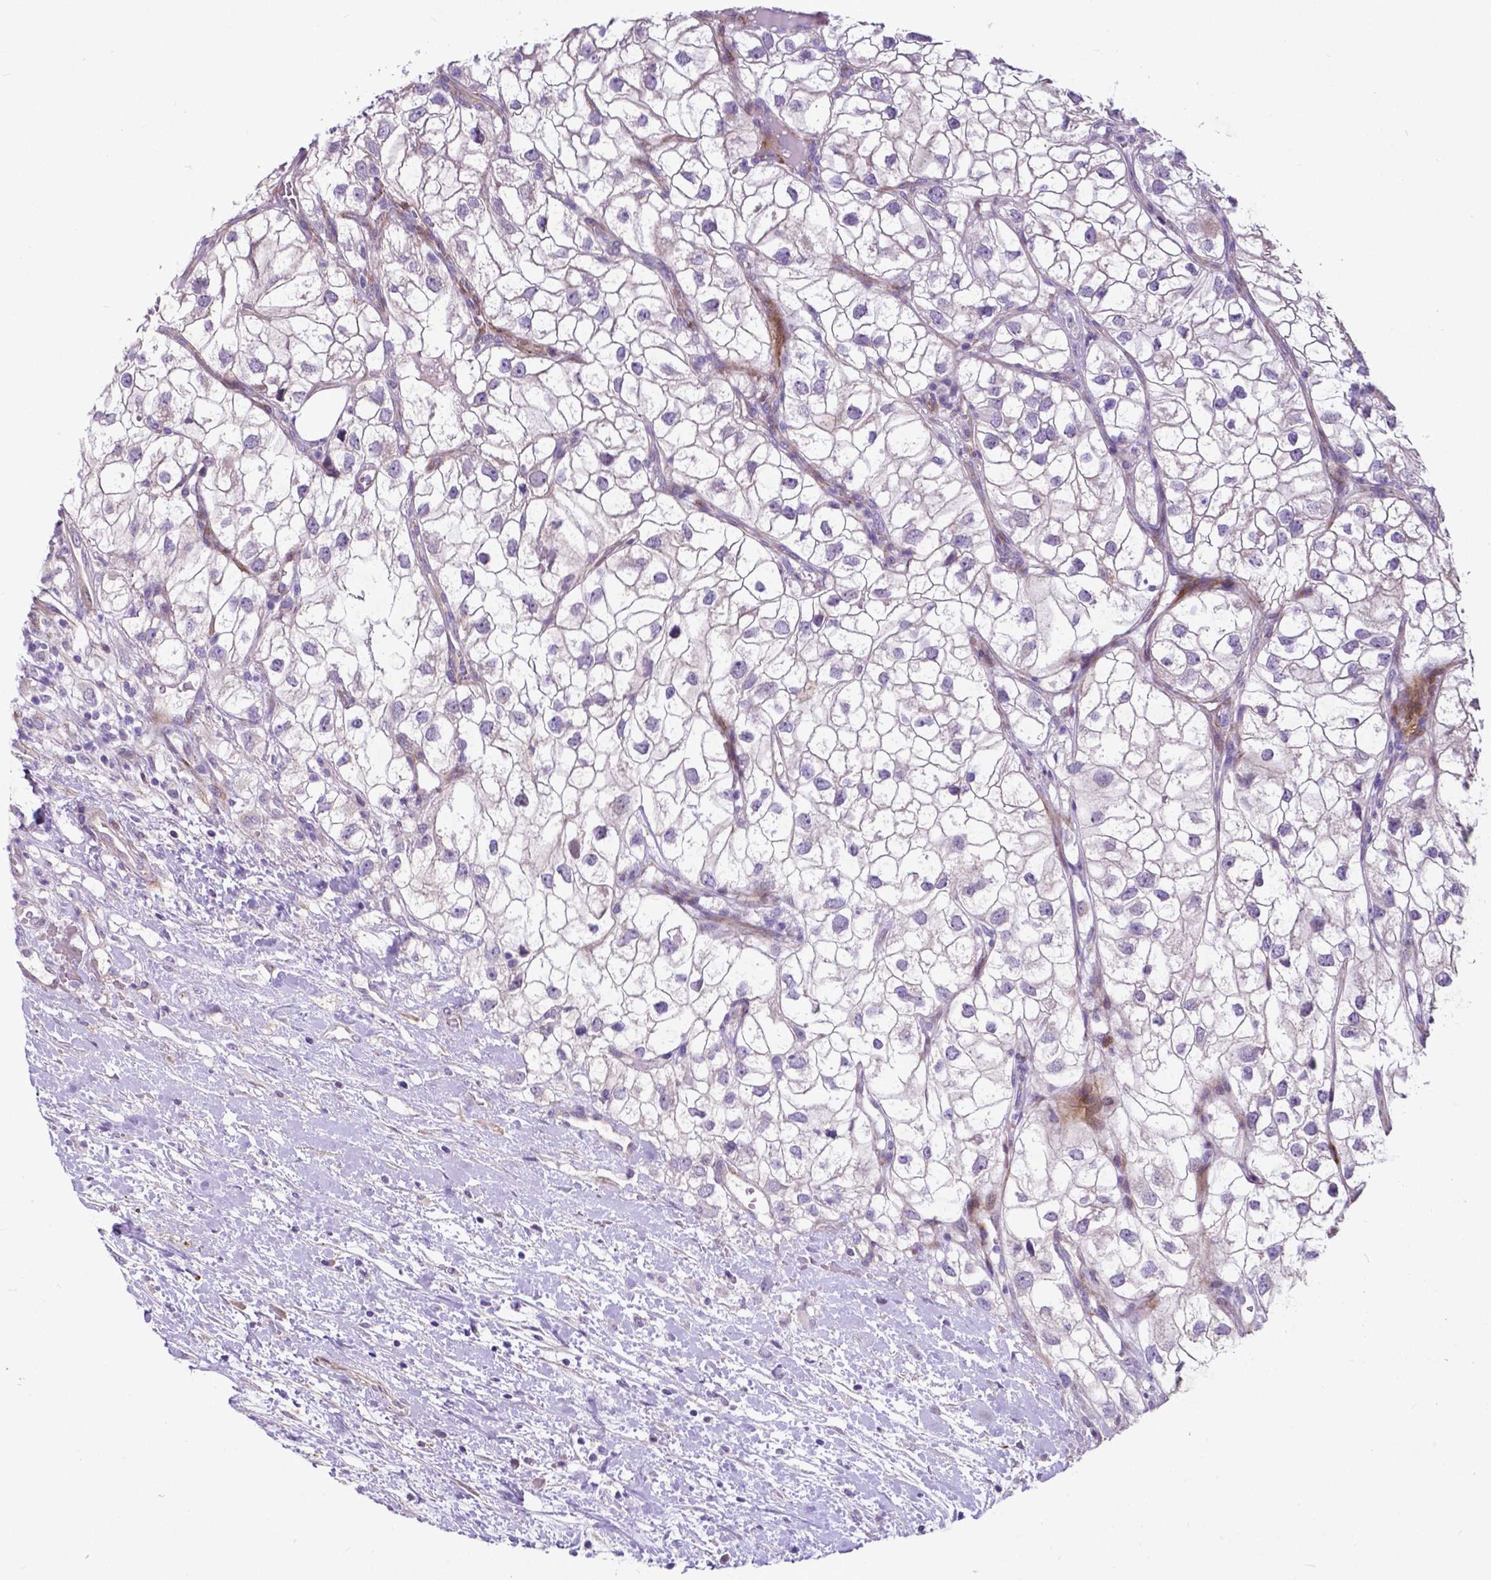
{"staining": {"intensity": "negative", "quantity": "none", "location": "none"}, "tissue": "renal cancer", "cell_type": "Tumor cells", "image_type": "cancer", "snomed": [{"axis": "morphology", "description": "Adenocarcinoma, NOS"}, {"axis": "topography", "description": "Kidney"}], "caption": "Immunohistochemical staining of human adenocarcinoma (renal) reveals no significant staining in tumor cells. (DAB (3,3'-diaminobenzidine) immunohistochemistry visualized using brightfield microscopy, high magnification).", "gene": "PFKFB4", "patient": {"sex": "male", "age": 59}}